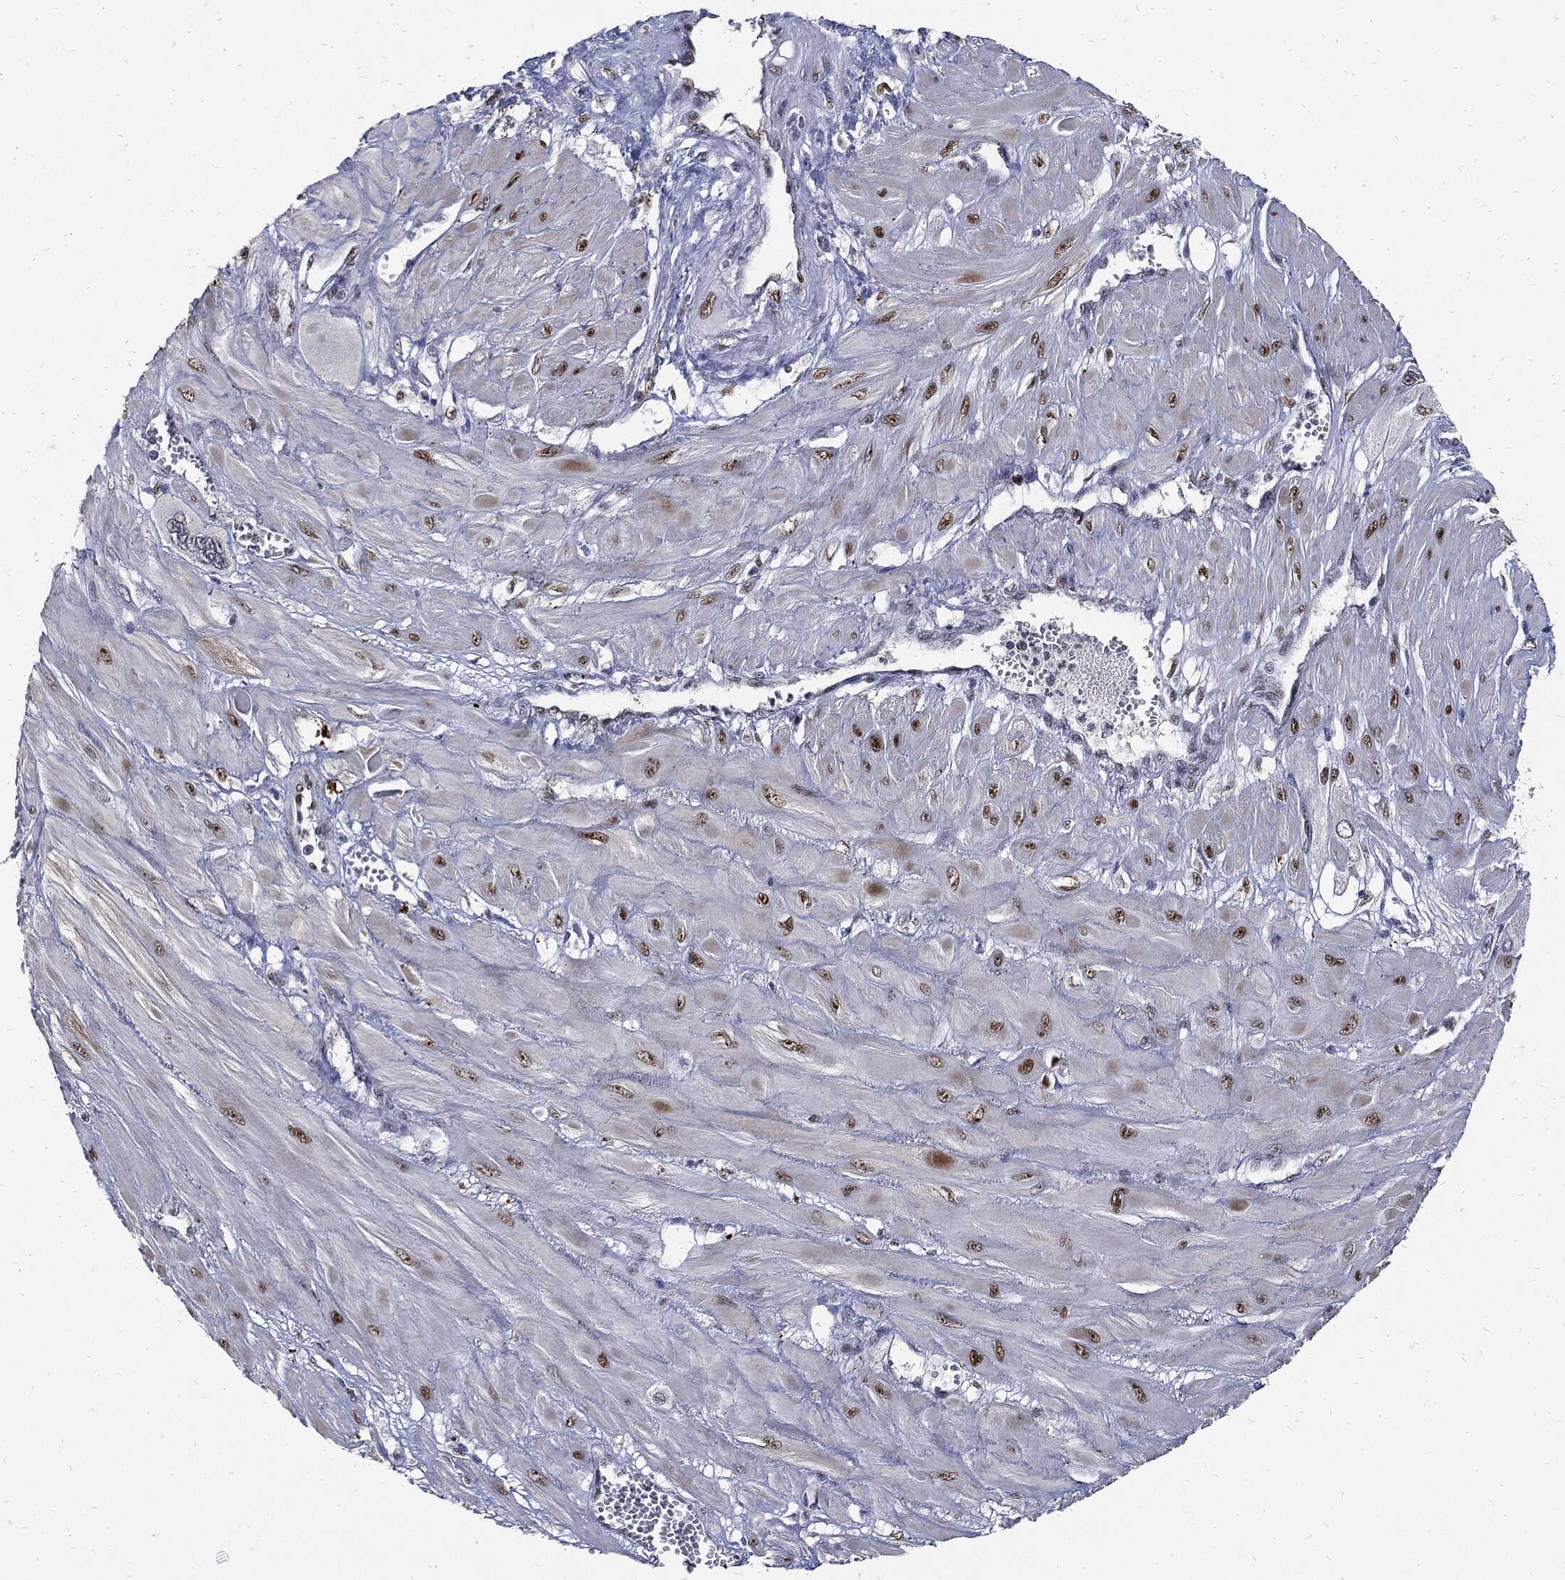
{"staining": {"intensity": "moderate", "quantity": "25%-75%", "location": "nuclear"}, "tissue": "cervical cancer", "cell_type": "Tumor cells", "image_type": "cancer", "snomed": [{"axis": "morphology", "description": "Squamous cell carcinoma, NOS"}, {"axis": "topography", "description": "Cervix"}], "caption": "Cervical cancer (squamous cell carcinoma) stained for a protein (brown) reveals moderate nuclear positive expression in approximately 25%-75% of tumor cells.", "gene": "NBN", "patient": {"sex": "female", "age": 34}}